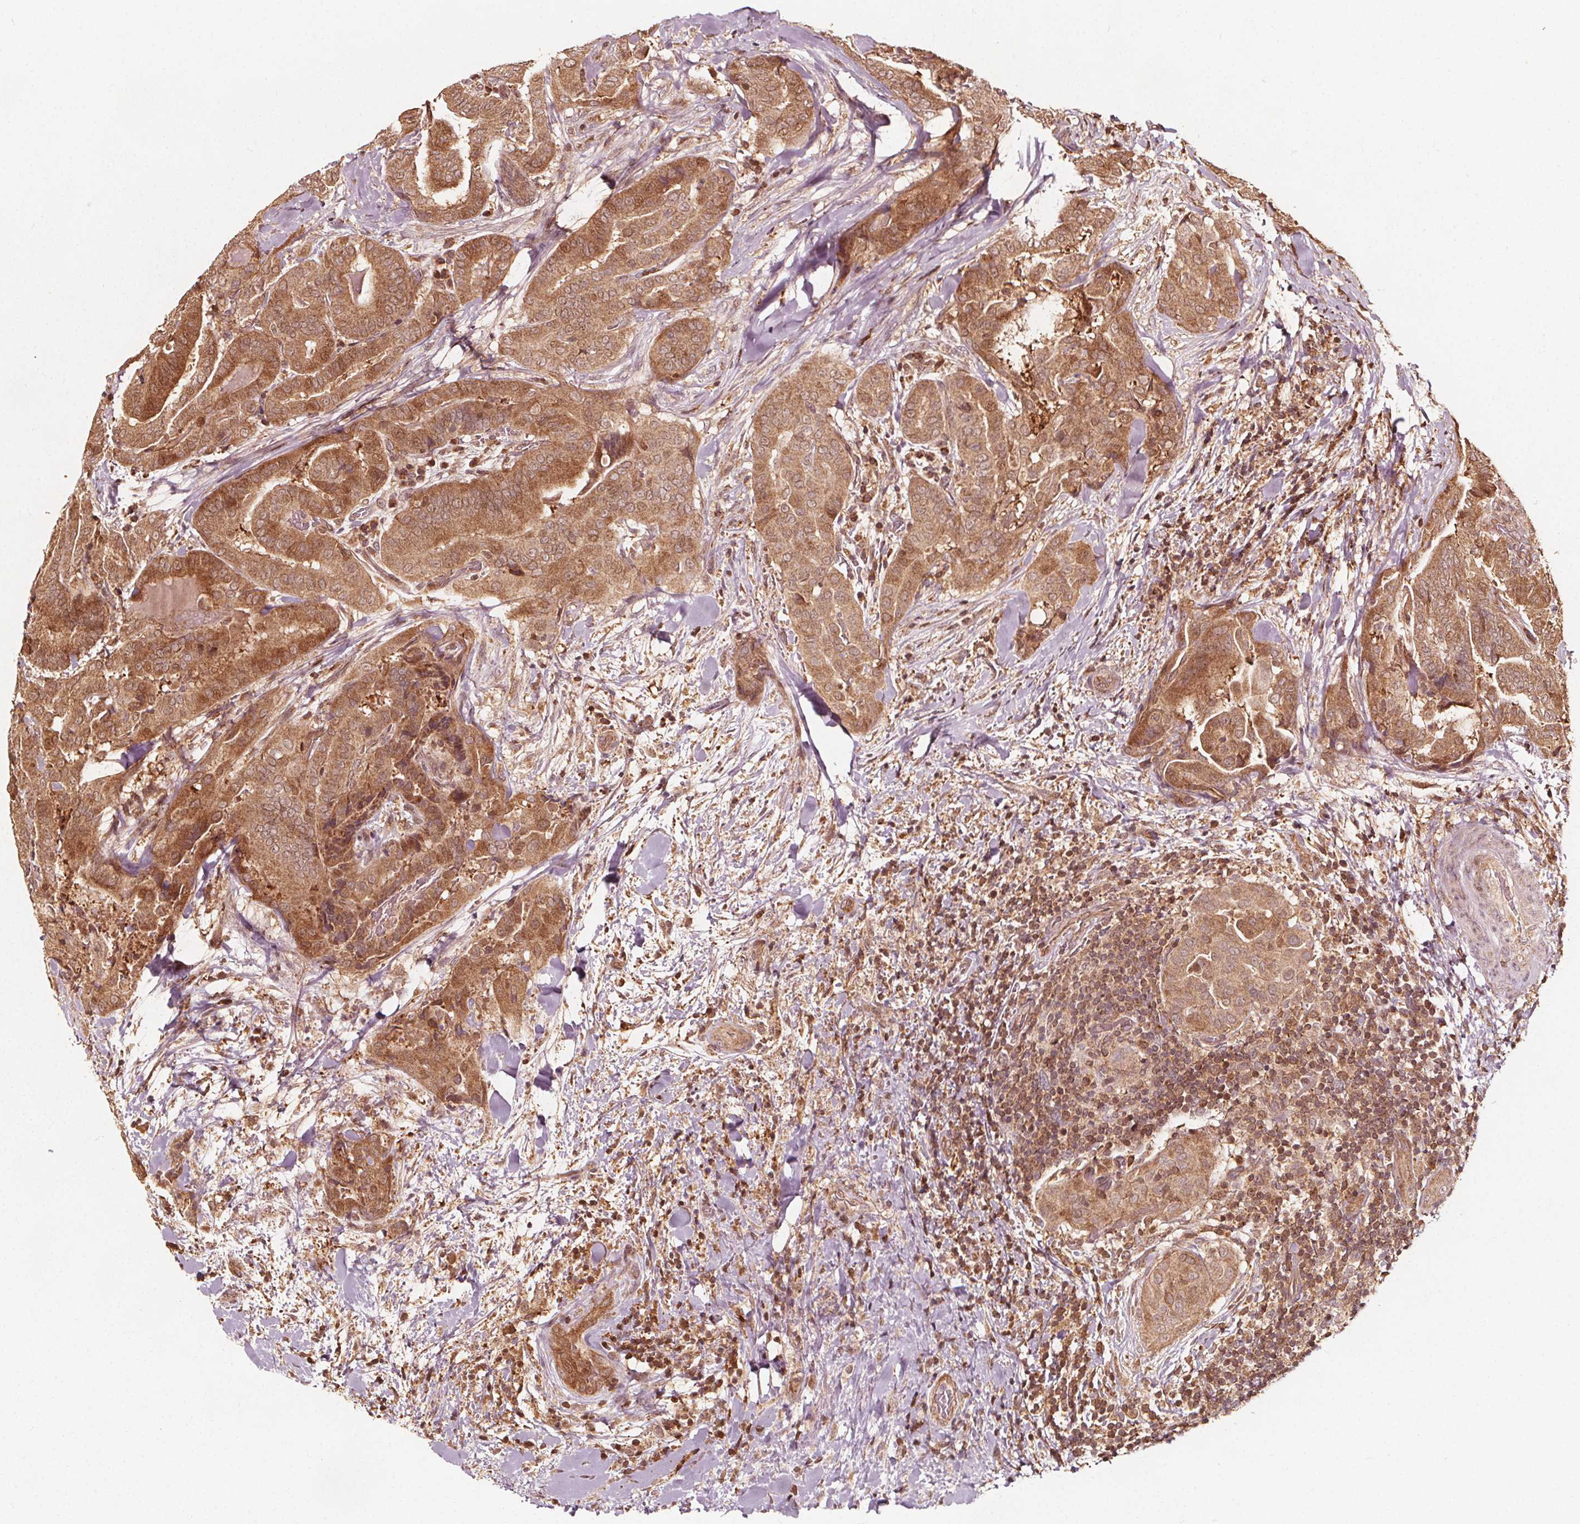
{"staining": {"intensity": "moderate", "quantity": ">75%", "location": "cytoplasmic/membranous"}, "tissue": "thyroid cancer", "cell_type": "Tumor cells", "image_type": "cancer", "snomed": [{"axis": "morphology", "description": "Papillary adenocarcinoma, NOS"}, {"axis": "topography", "description": "Thyroid gland"}], "caption": "Protein staining of papillary adenocarcinoma (thyroid) tissue shows moderate cytoplasmic/membranous staining in approximately >75% of tumor cells.", "gene": "AIP", "patient": {"sex": "female", "age": 61}}